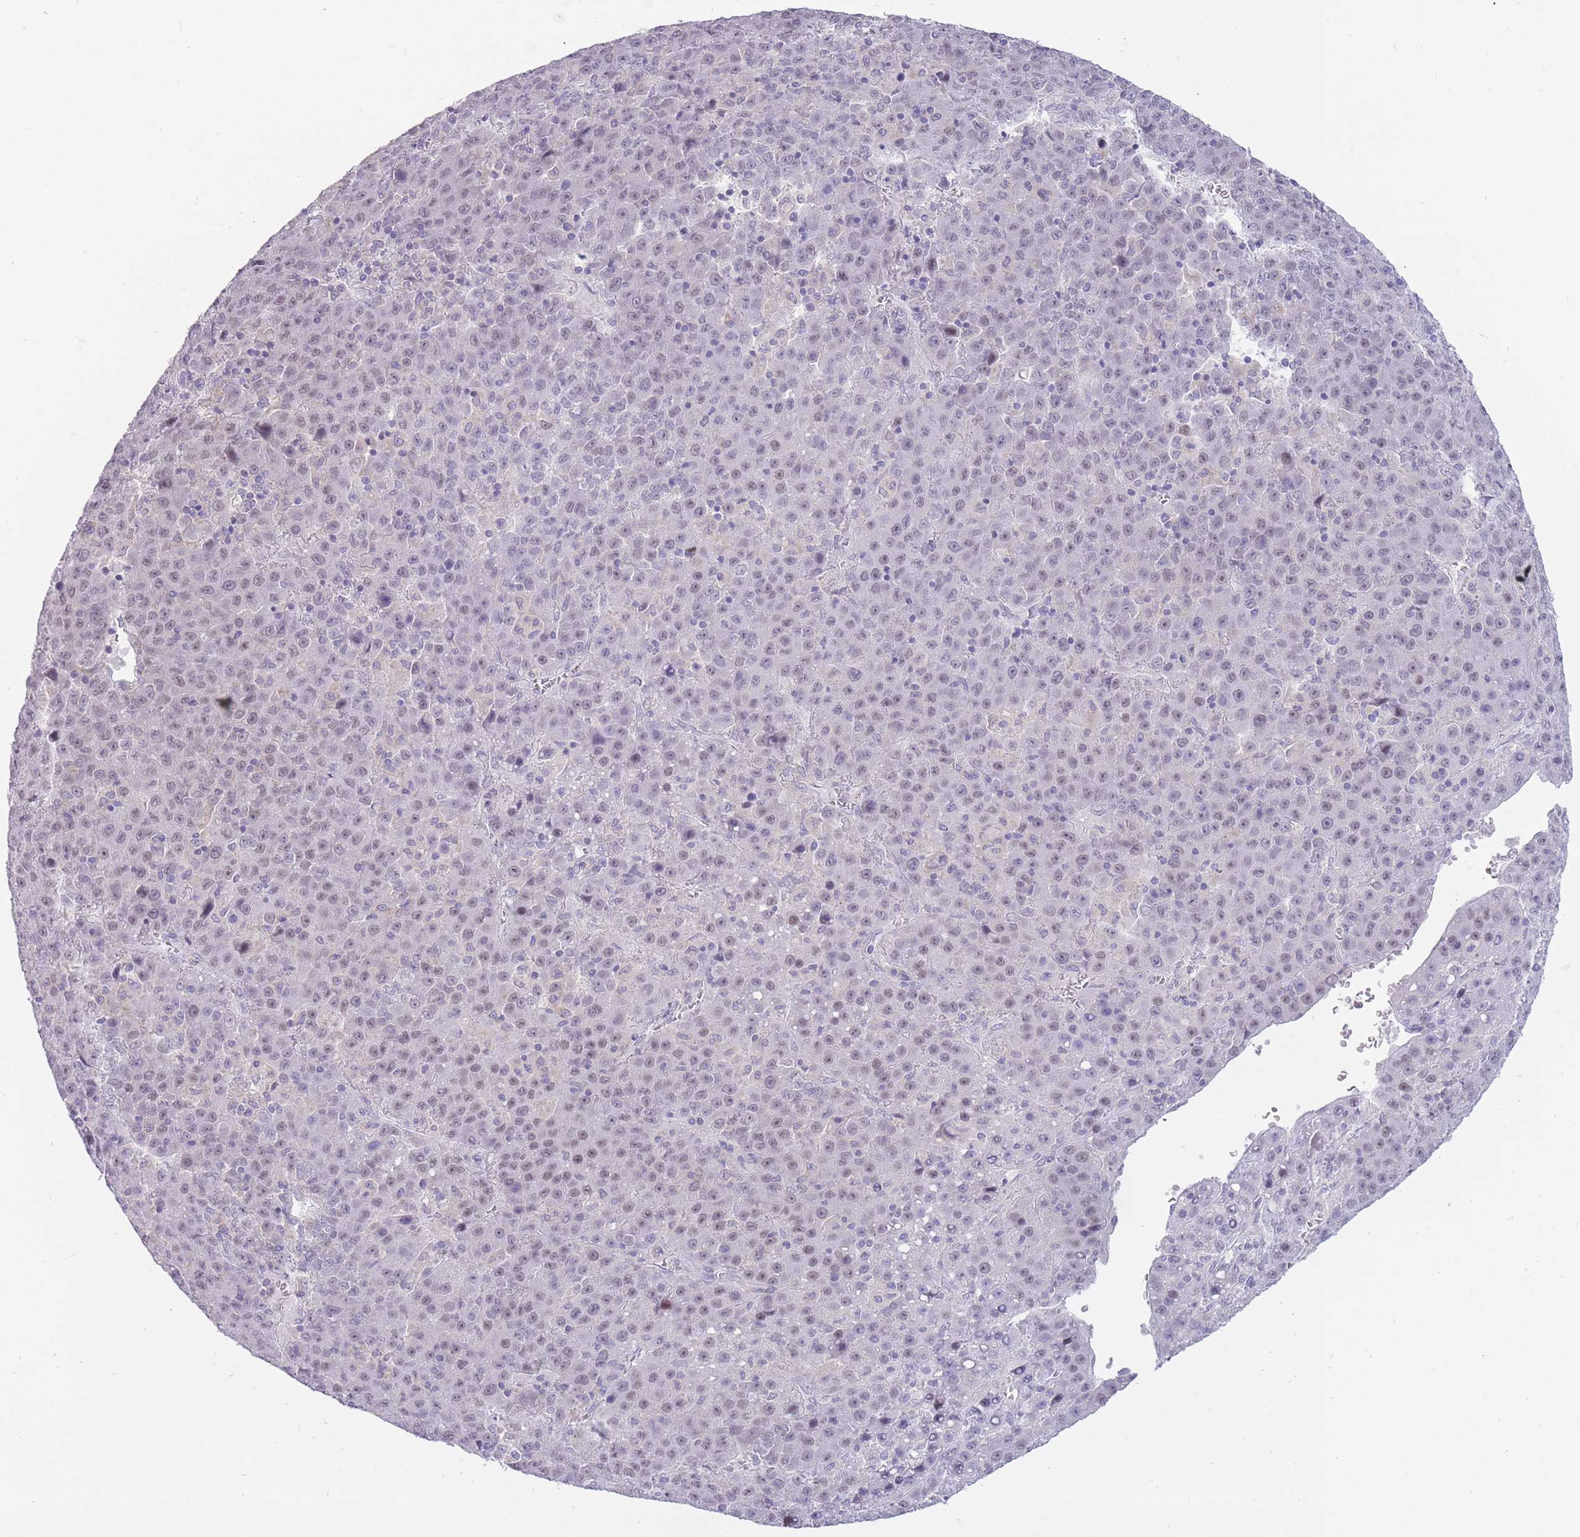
{"staining": {"intensity": "weak", "quantity": "<25%", "location": "nuclear"}, "tissue": "liver cancer", "cell_type": "Tumor cells", "image_type": "cancer", "snomed": [{"axis": "morphology", "description": "Carcinoma, Hepatocellular, NOS"}, {"axis": "topography", "description": "Liver"}], "caption": "Immunohistochemistry of liver hepatocellular carcinoma exhibits no staining in tumor cells.", "gene": "BDKRB2", "patient": {"sex": "female", "age": 53}}